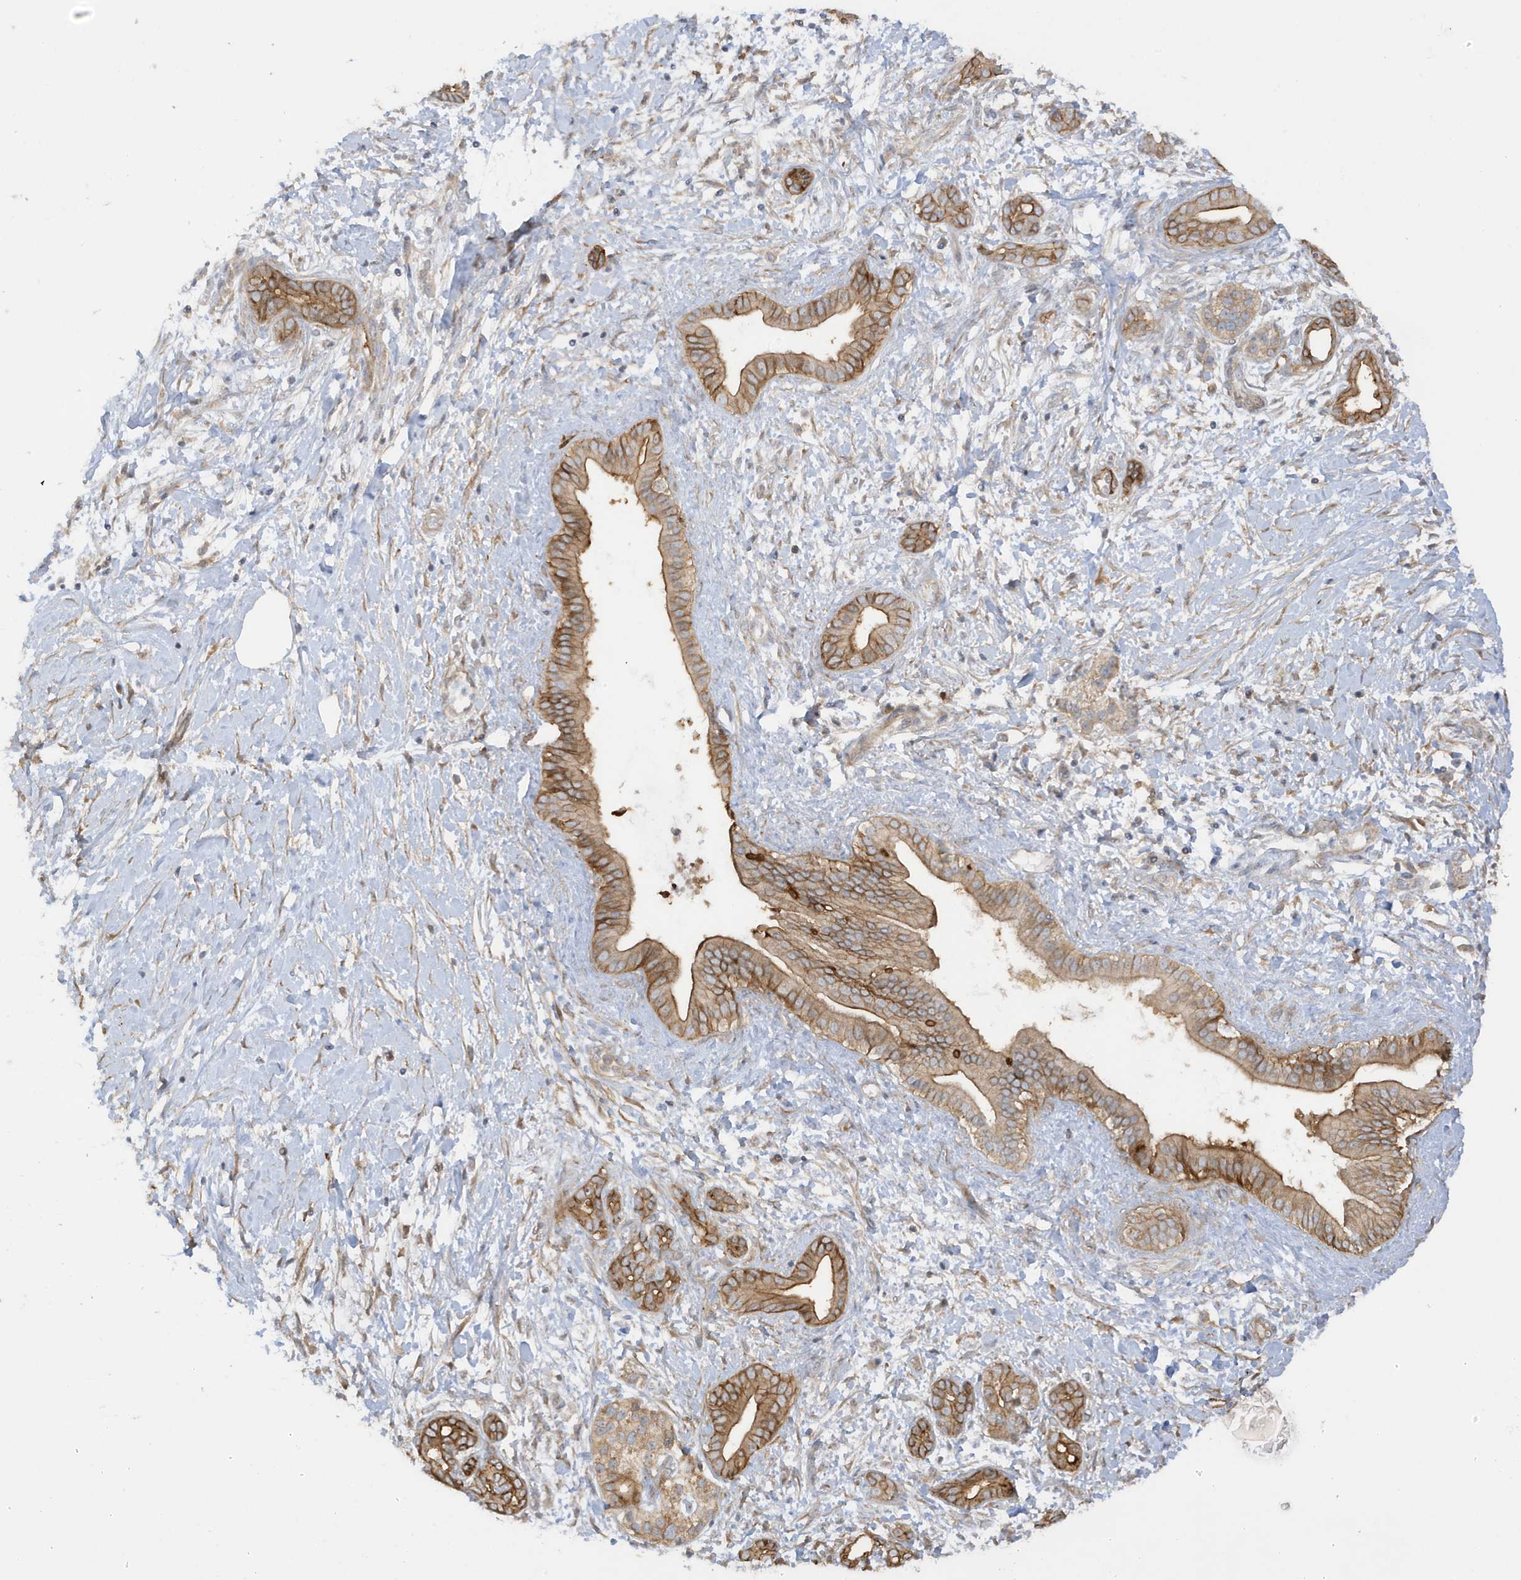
{"staining": {"intensity": "moderate", "quantity": ">75%", "location": "cytoplasmic/membranous"}, "tissue": "pancreatic cancer", "cell_type": "Tumor cells", "image_type": "cancer", "snomed": [{"axis": "morphology", "description": "Adenocarcinoma, NOS"}, {"axis": "topography", "description": "Pancreas"}], "caption": "Brown immunohistochemical staining in pancreatic cancer demonstrates moderate cytoplasmic/membranous expression in approximately >75% of tumor cells.", "gene": "CDC42EP3", "patient": {"sex": "male", "age": 58}}